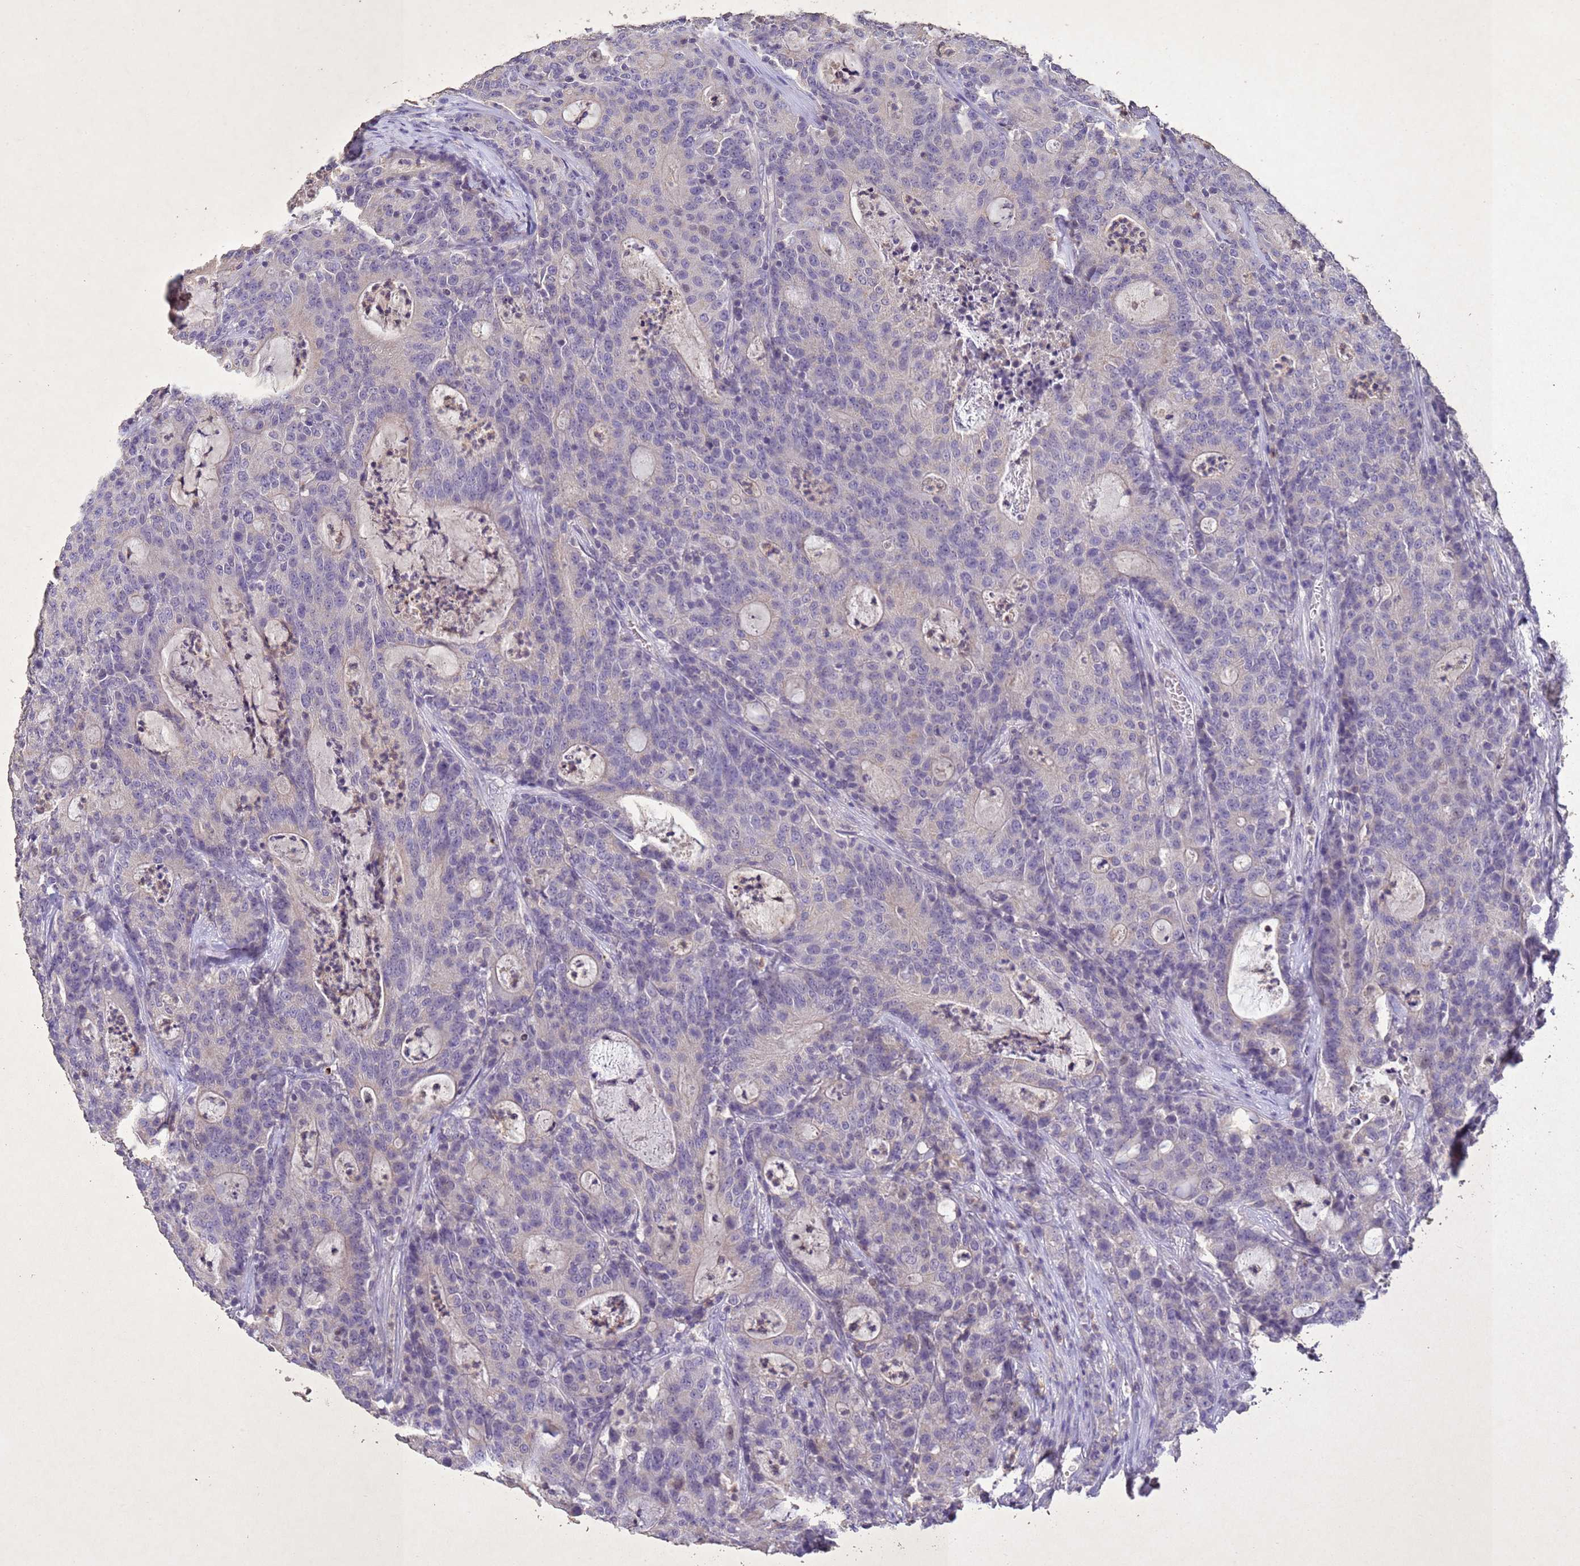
{"staining": {"intensity": "negative", "quantity": "none", "location": "none"}, "tissue": "colorectal cancer", "cell_type": "Tumor cells", "image_type": "cancer", "snomed": [{"axis": "morphology", "description": "Adenocarcinoma, NOS"}, {"axis": "topography", "description": "Colon"}], "caption": "DAB (3,3'-diaminobenzidine) immunohistochemical staining of colorectal cancer displays no significant staining in tumor cells.", "gene": "NLRP11", "patient": {"sex": "male", "age": 83}}